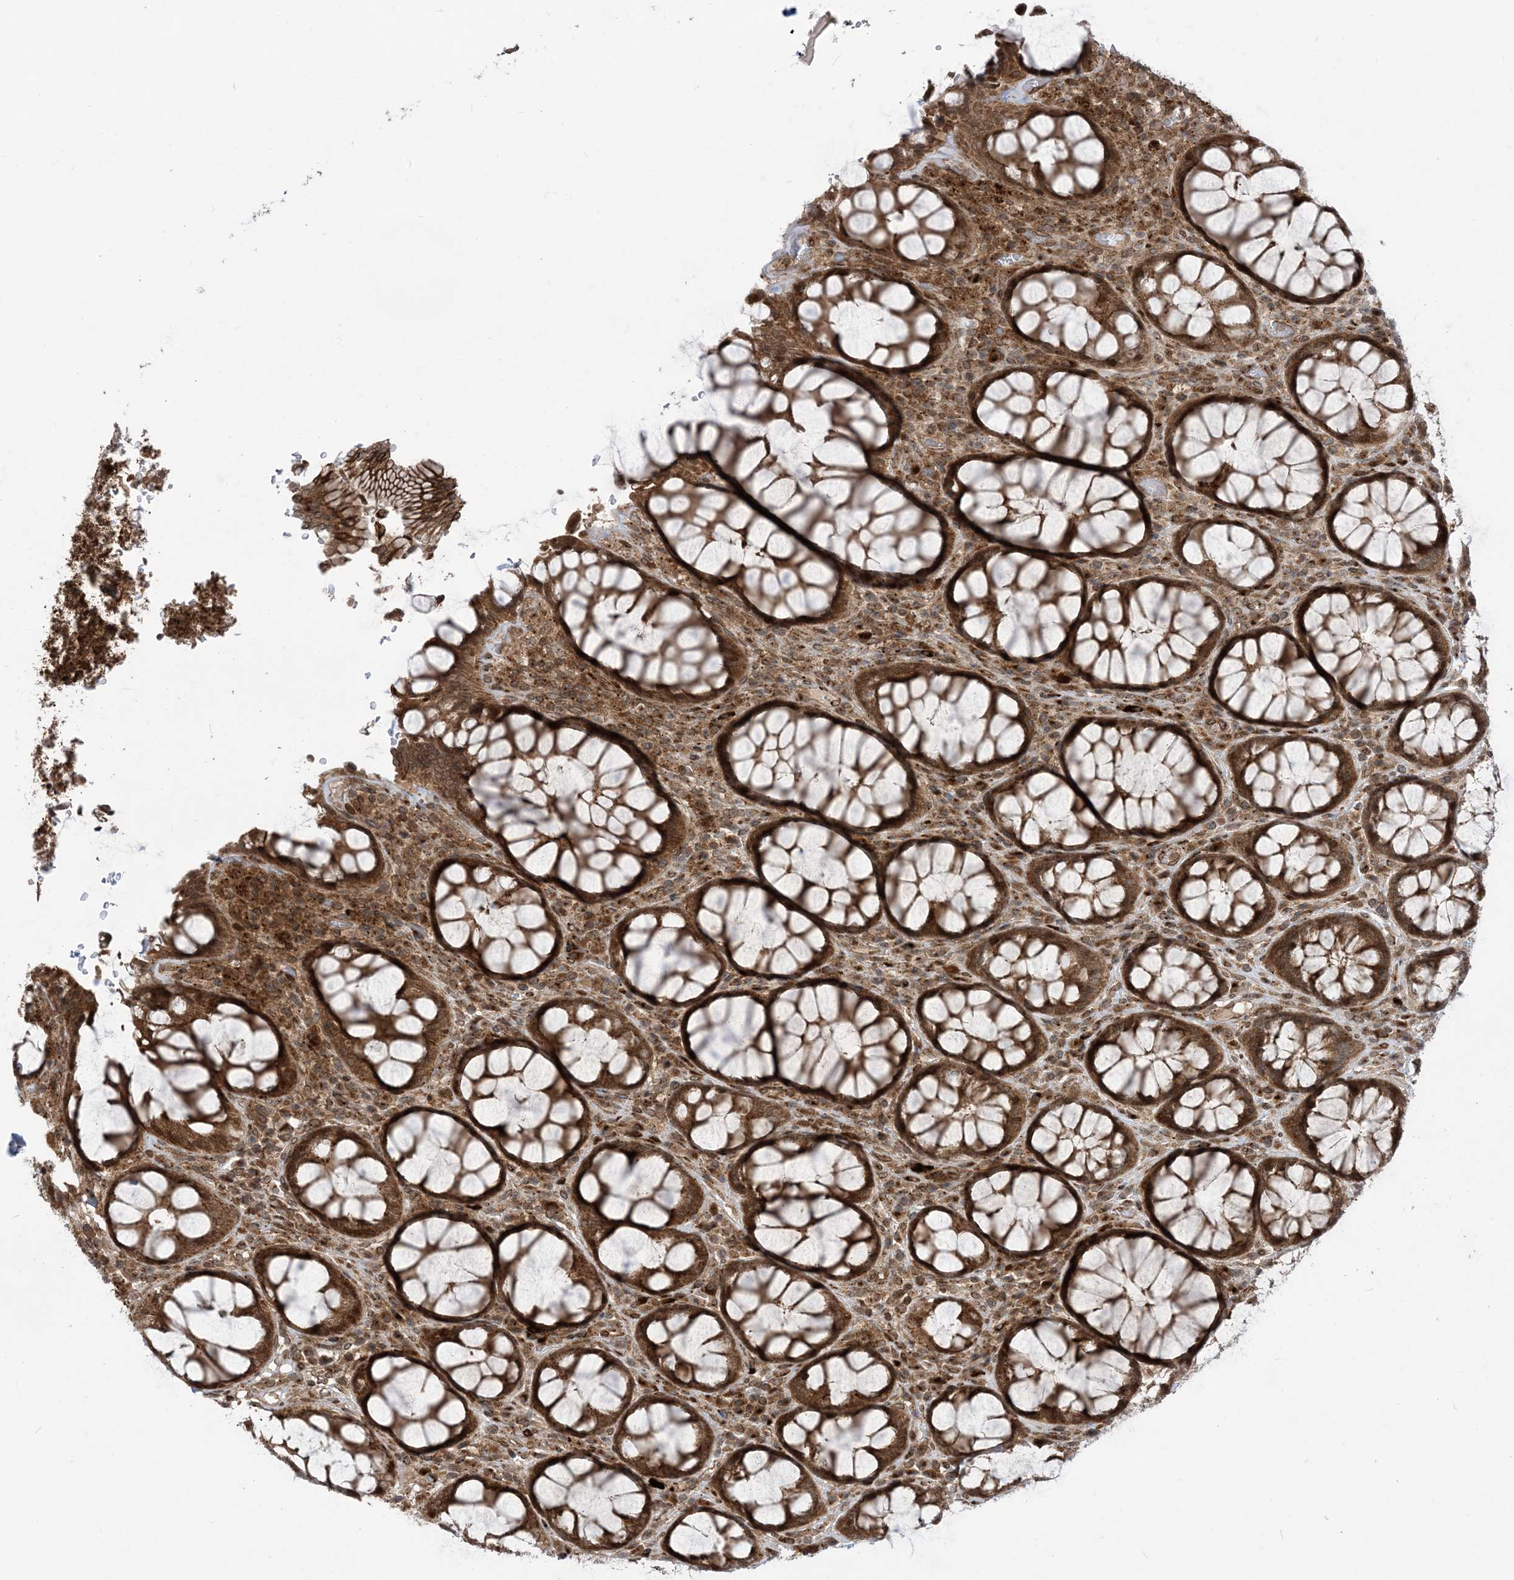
{"staining": {"intensity": "strong", "quantity": ">75%", "location": "cytoplasmic/membranous"}, "tissue": "rectum", "cell_type": "Glandular cells", "image_type": "normal", "snomed": [{"axis": "morphology", "description": "Normal tissue, NOS"}, {"axis": "topography", "description": "Rectum"}], "caption": "Glandular cells exhibit high levels of strong cytoplasmic/membranous staining in approximately >75% of cells in benign rectum.", "gene": "CASP4", "patient": {"sex": "male", "age": 64}}